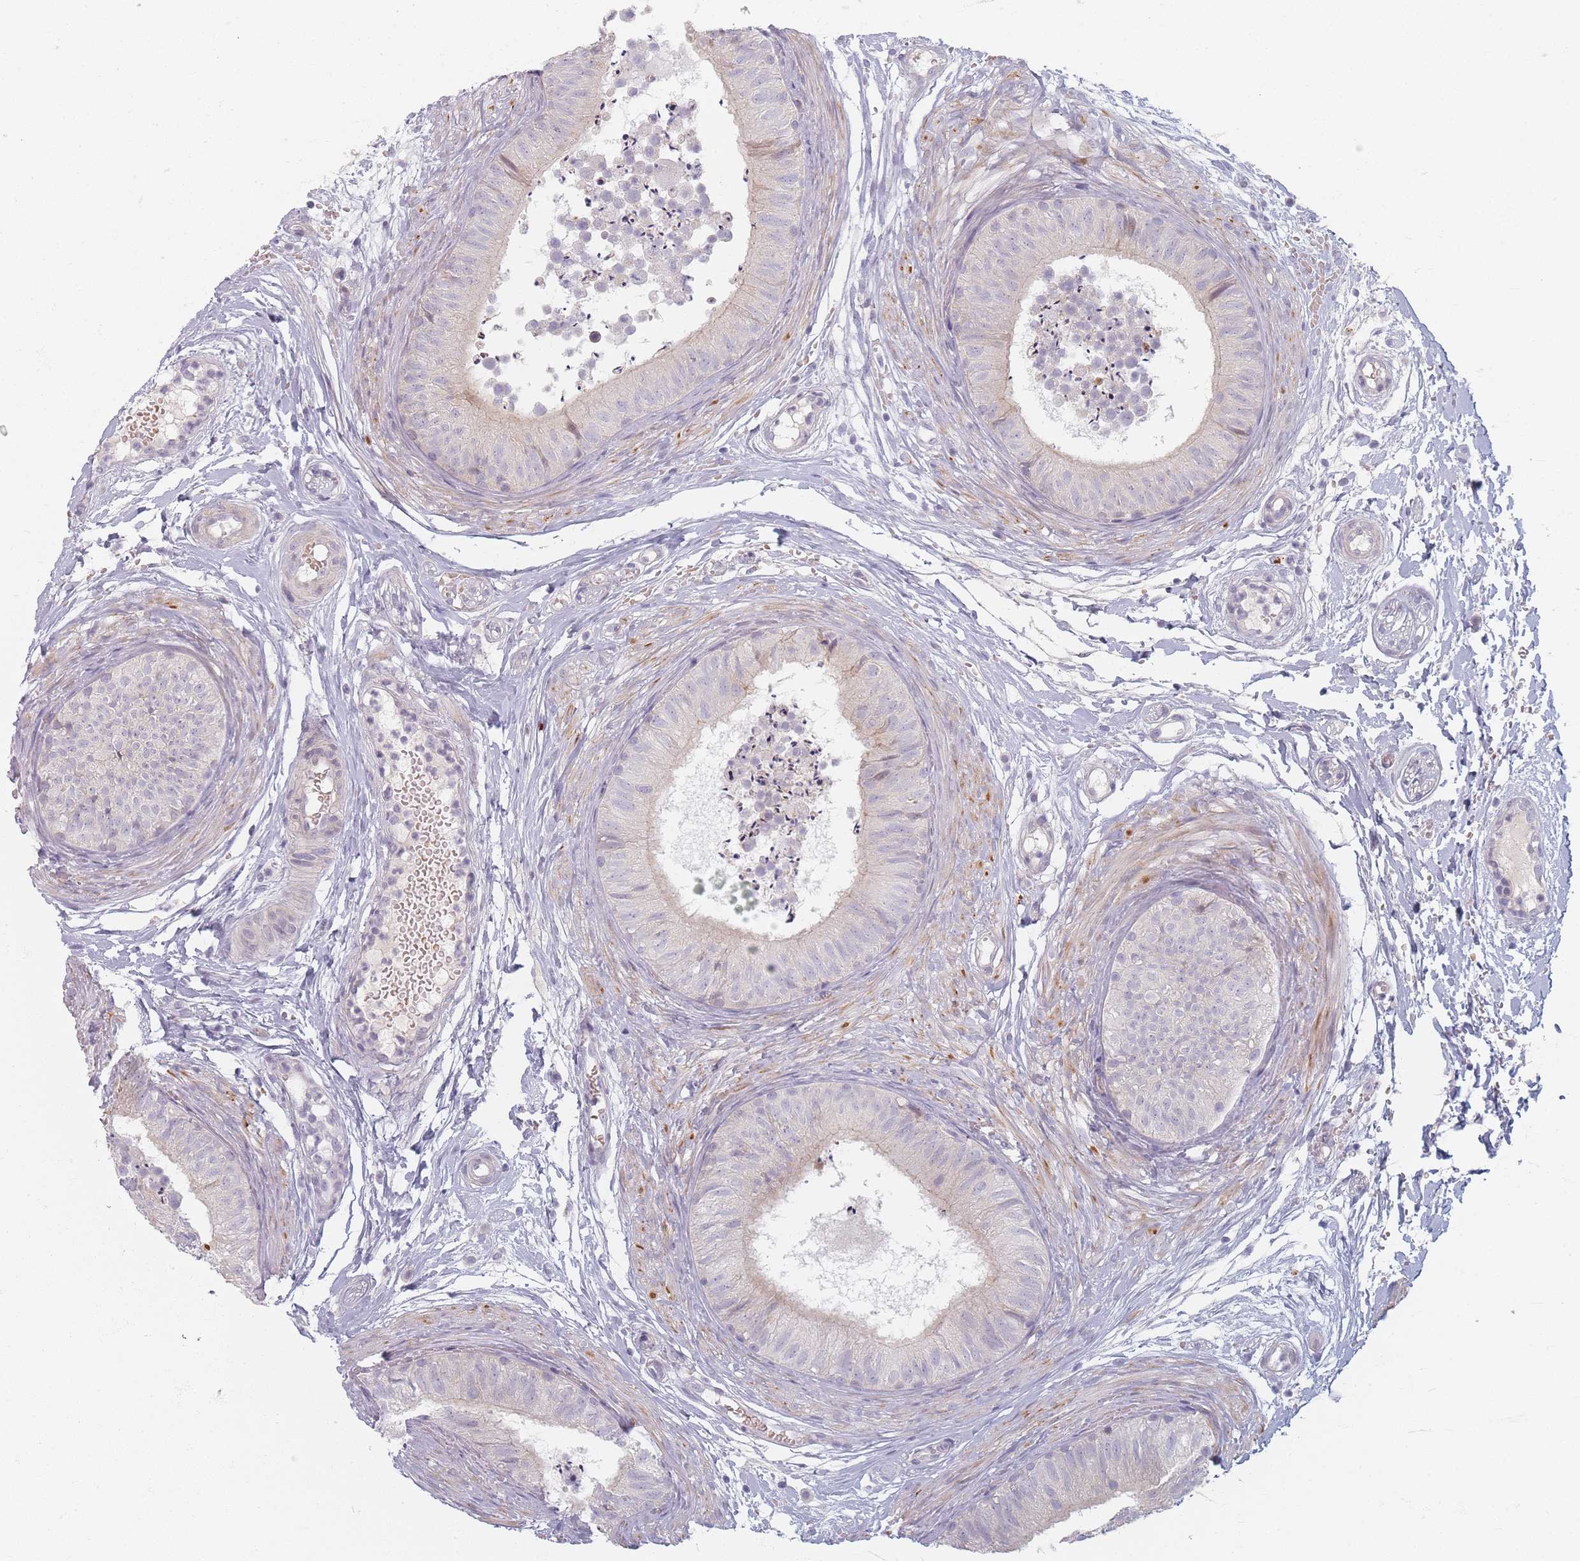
{"staining": {"intensity": "negative", "quantity": "none", "location": "none"}, "tissue": "epididymis", "cell_type": "Glandular cells", "image_type": "normal", "snomed": [{"axis": "morphology", "description": "Normal tissue, NOS"}, {"axis": "topography", "description": "Epididymis"}], "caption": "Unremarkable epididymis was stained to show a protein in brown. There is no significant staining in glandular cells.", "gene": "TMOD1", "patient": {"sex": "male", "age": 15}}